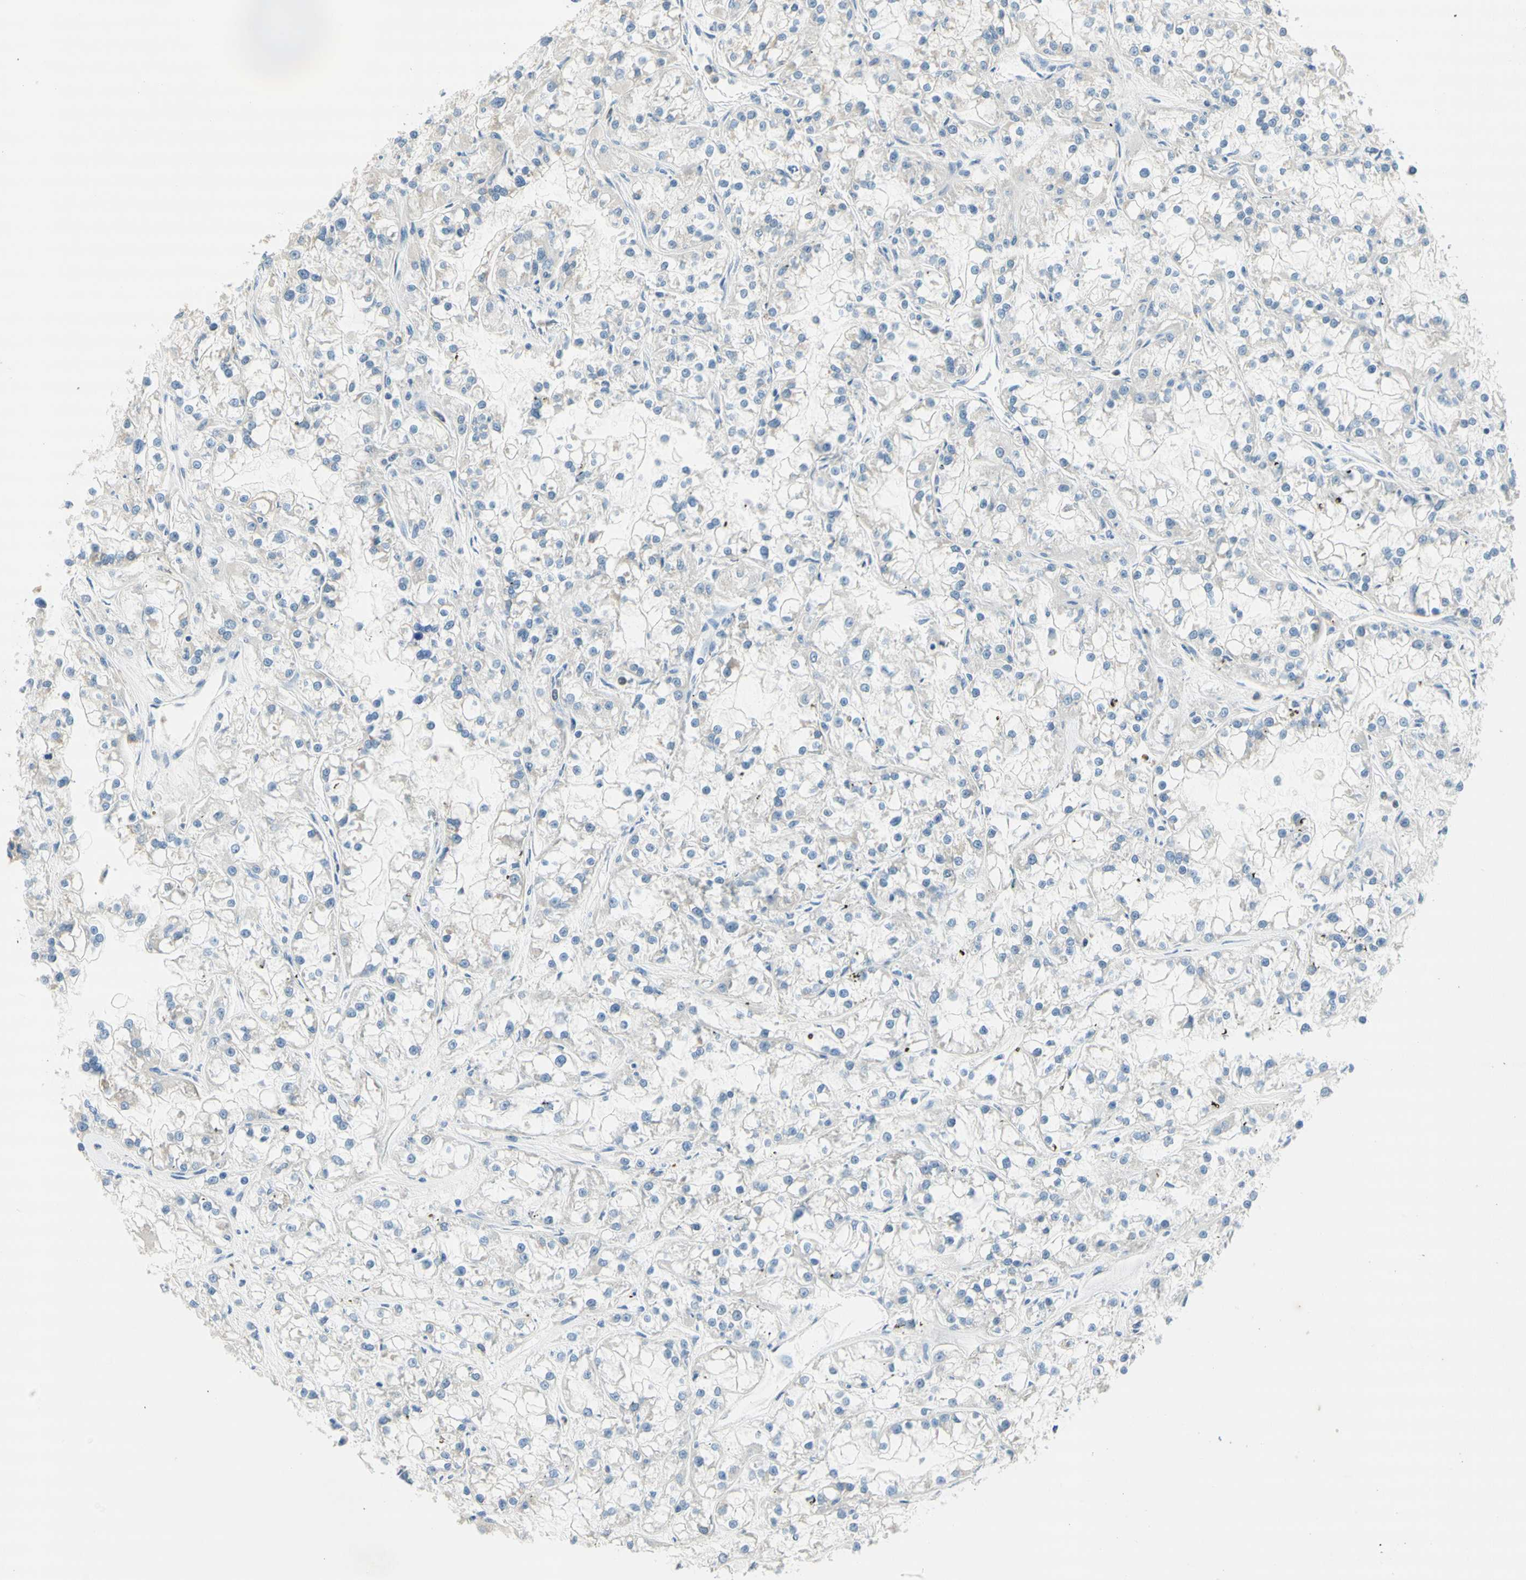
{"staining": {"intensity": "negative", "quantity": "none", "location": "none"}, "tissue": "renal cancer", "cell_type": "Tumor cells", "image_type": "cancer", "snomed": [{"axis": "morphology", "description": "Adenocarcinoma, NOS"}, {"axis": "topography", "description": "Kidney"}], "caption": "High magnification brightfield microscopy of renal cancer stained with DAB (3,3'-diaminobenzidine) (brown) and counterstained with hematoxylin (blue): tumor cells show no significant staining. (IHC, brightfield microscopy, high magnification).", "gene": "F3", "patient": {"sex": "female", "age": 52}}